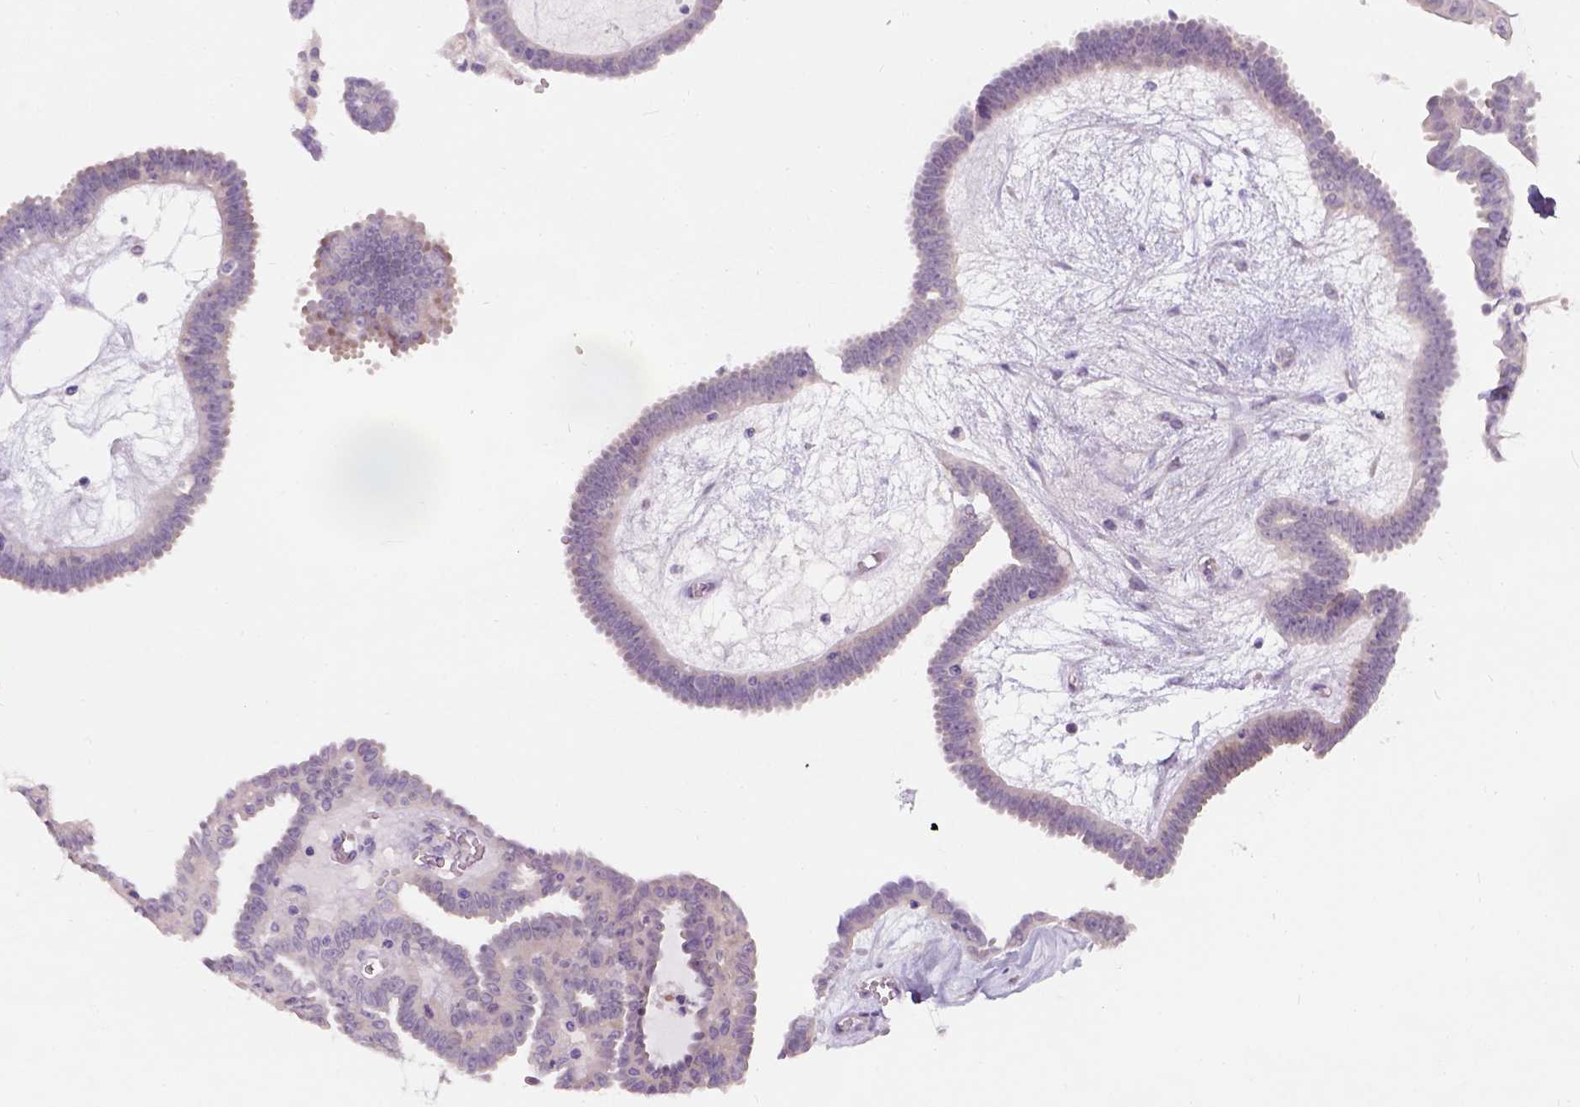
{"staining": {"intensity": "negative", "quantity": "none", "location": "none"}, "tissue": "ovarian cancer", "cell_type": "Tumor cells", "image_type": "cancer", "snomed": [{"axis": "morphology", "description": "Cystadenocarcinoma, serous, NOS"}, {"axis": "topography", "description": "Ovary"}], "caption": "This image is of ovarian serous cystadenocarcinoma stained with immunohistochemistry (IHC) to label a protein in brown with the nuclei are counter-stained blue. There is no staining in tumor cells.", "gene": "C20orf144", "patient": {"sex": "female", "age": 71}}